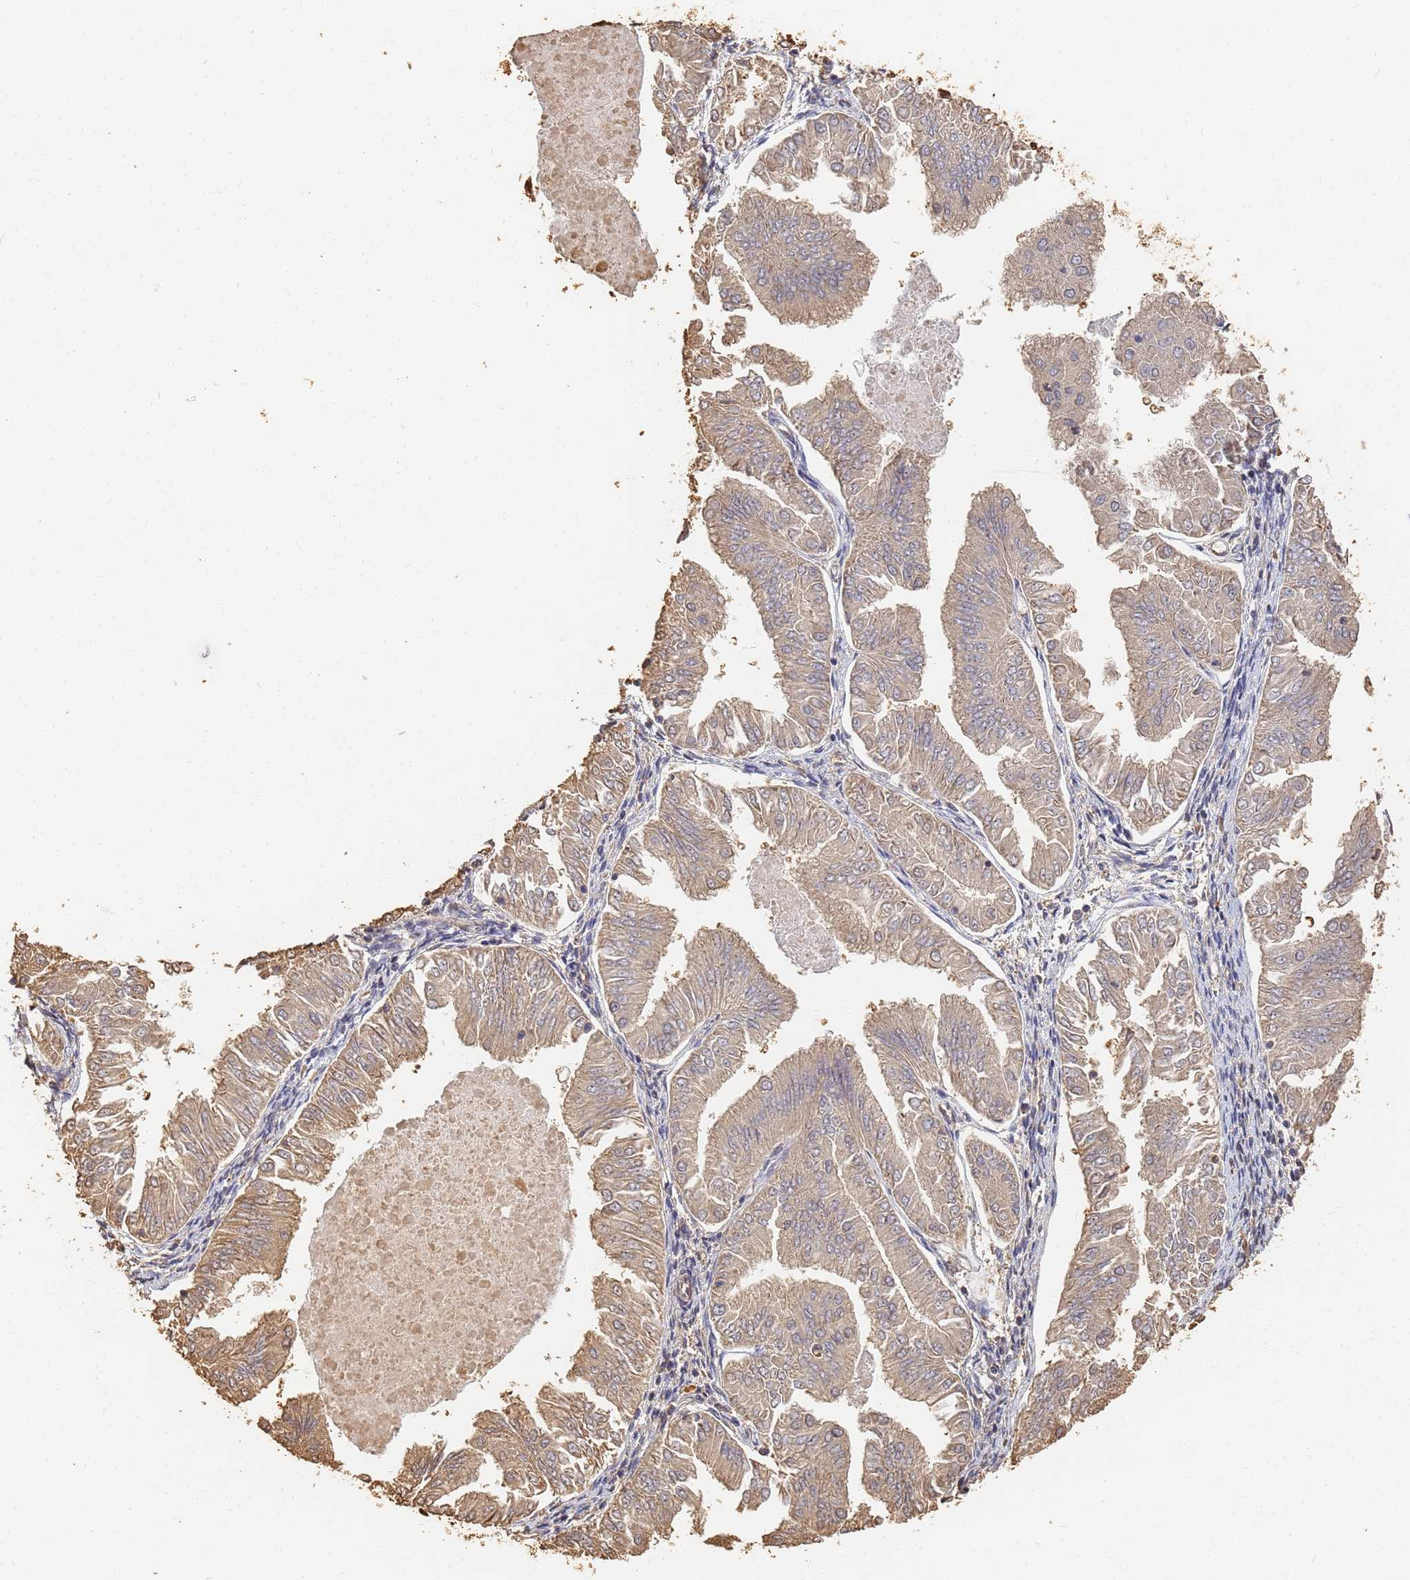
{"staining": {"intensity": "weak", "quantity": "25%-75%", "location": "cytoplasmic/membranous"}, "tissue": "endometrial cancer", "cell_type": "Tumor cells", "image_type": "cancer", "snomed": [{"axis": "morphology", "description": "Adenocarcinoma, NOS"}, {"axis": "topography", "description": "Endometrium"}], "caption": "Adenocarcinoma (endometrial) stained for a protein (brown) demonstrates weak cytoplasmic/membranous positive expression in about 25%-75% of tumor cells.", "gene": "JAK2", "patient": {"sex": "female", "age": 53}}